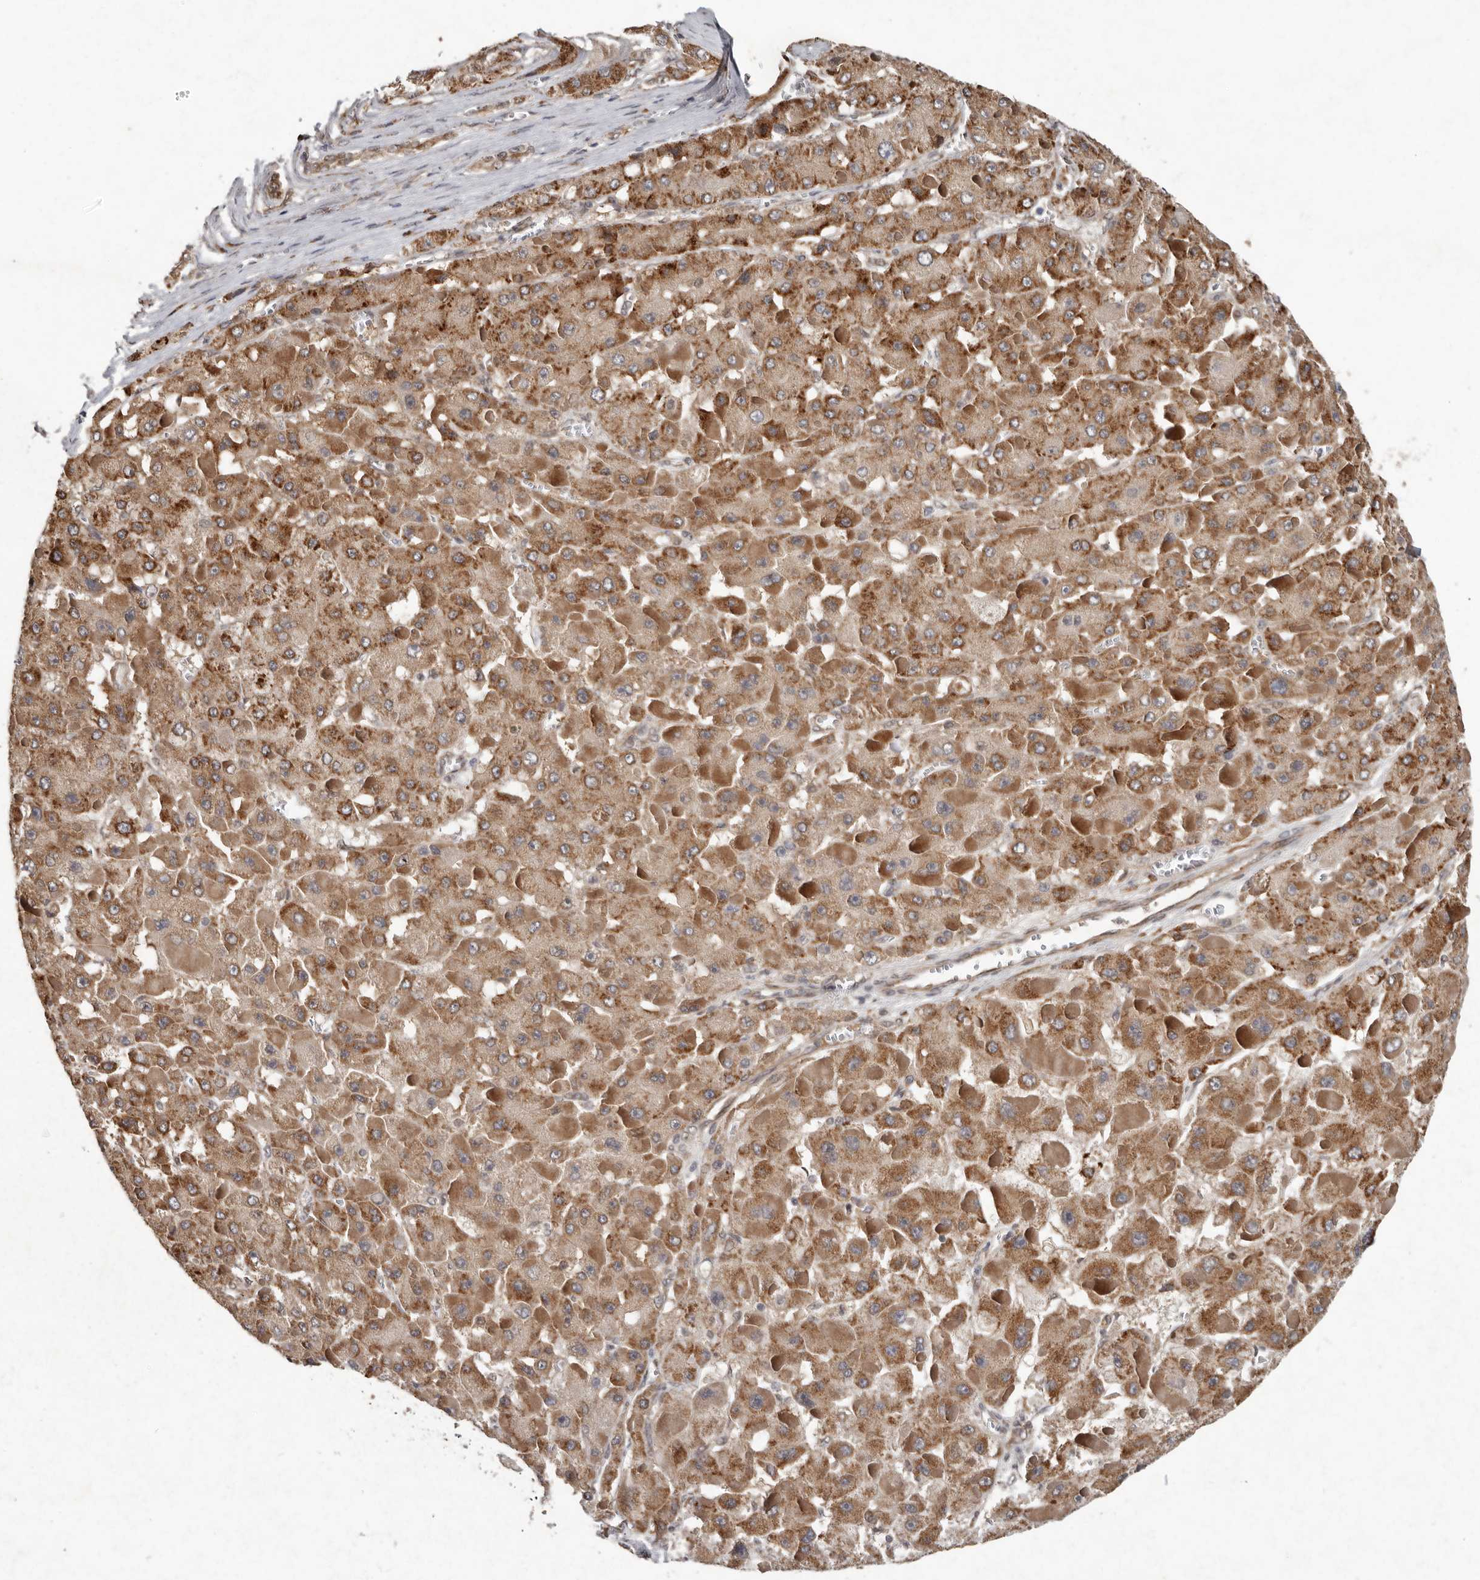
{"staining": {"intensity": "moderate", "quantity": ">75%", "location": "cytoplasmic/membranous"}, "tissue": "liver cancer", "cell_type": "Tumor cells", "image_type": "cancer", "snomed": [{"axis": "morphology", "description": "Carcinoma, Hepatocellular, NOS"}, {"axis": "topography", "description": "Liver"}], "caption": "Human liver cancer stained with a protein marker reveals moderate staining in tumor cells.", "gene": "LRGUK", "patient": {"sex": "female", "age": 73}}